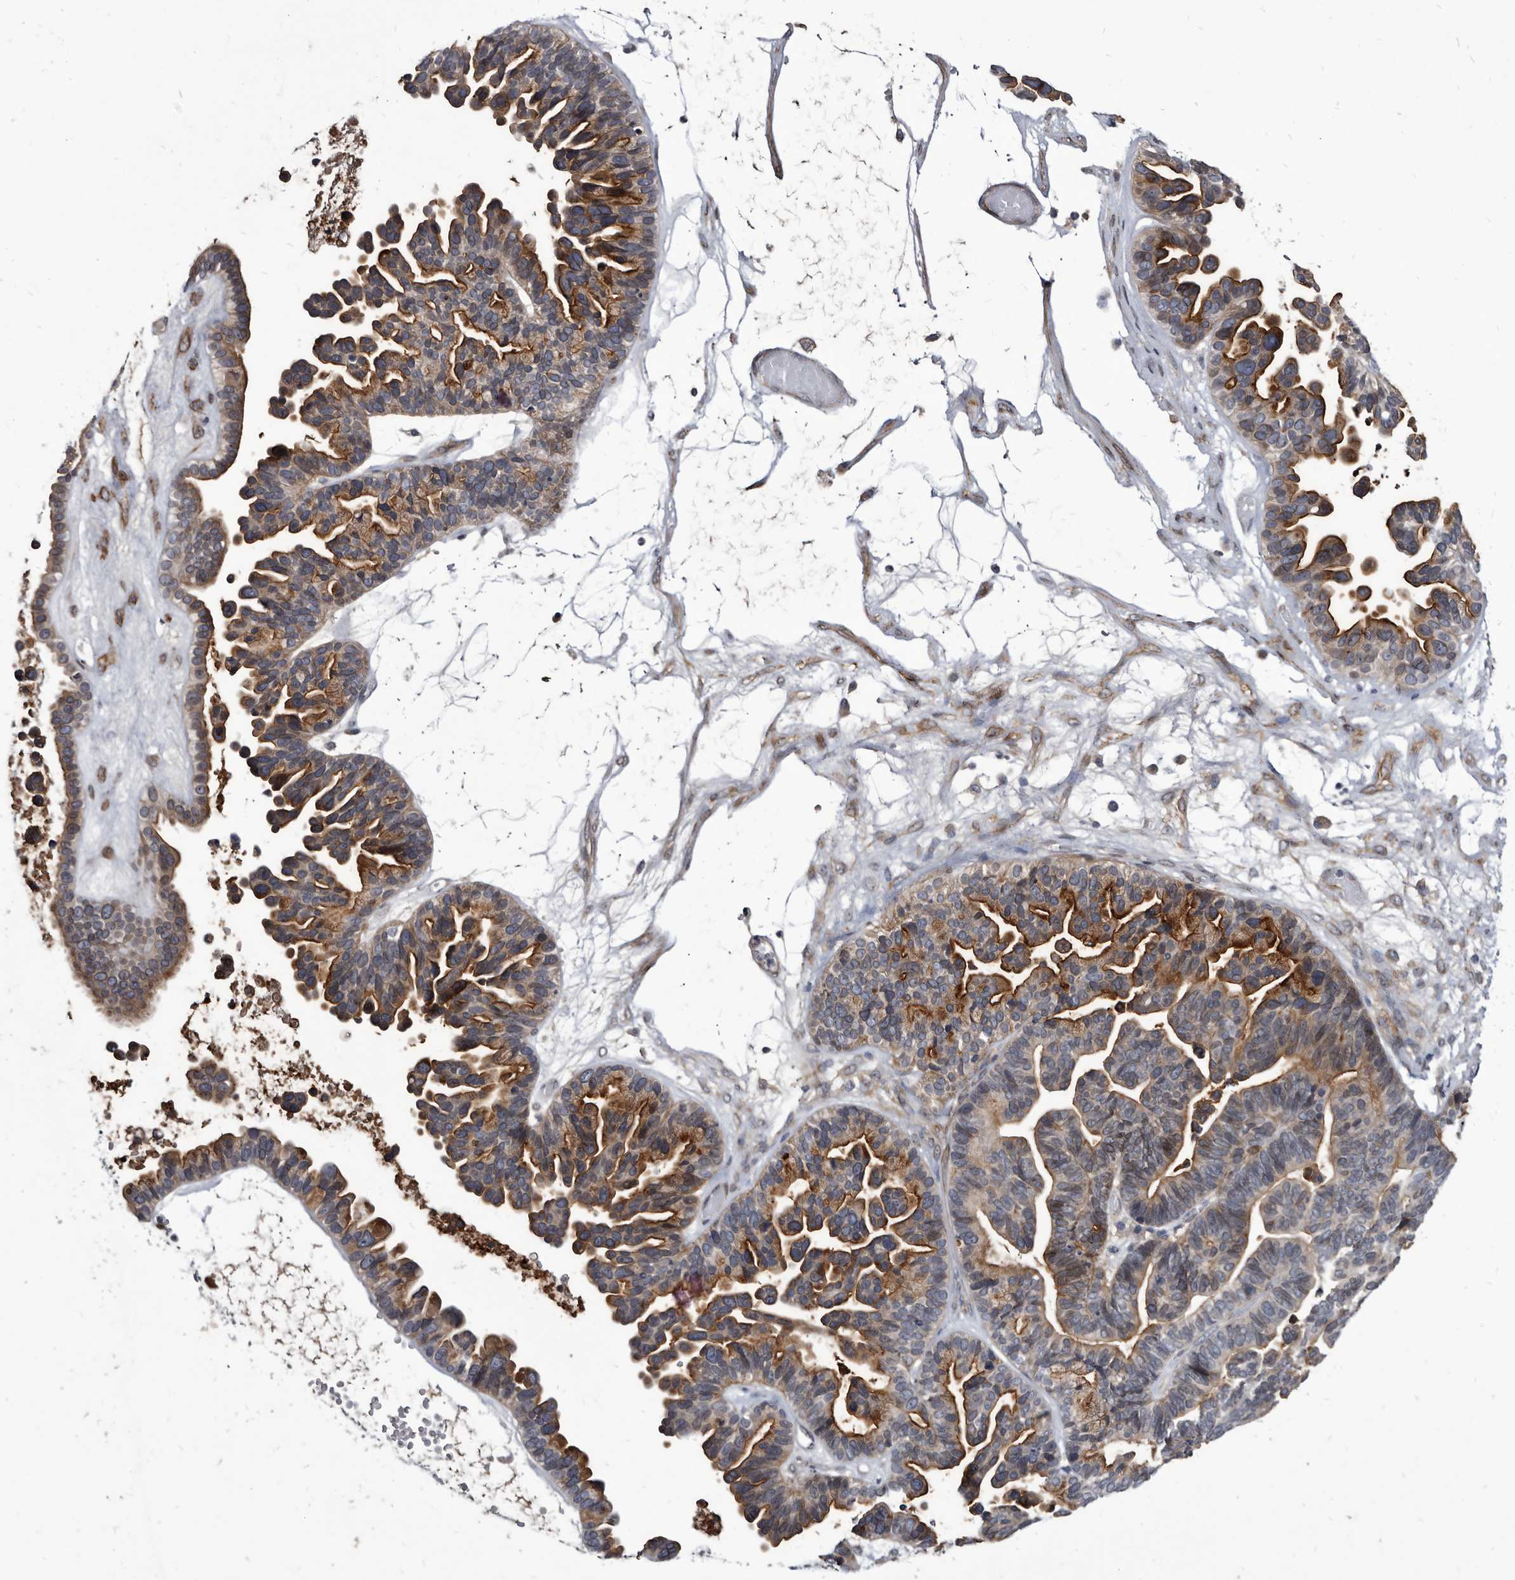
{"staining": {"intensity": "moderate", "quantity": "25%-75%", "location": "cytoplasmic/membranous"}, "tissue": "ovarian cancer", "cell_type": "Tumor cells", "image_type": "cancer", "snomed": [{"axis": "morphology", "description": "Cystadenocarcinoma, serous, NOS"}, {"axis": "topography", "description": "Ovary"}], "caption": "Ovarian cancer (serous cystadenocarcinoma) stained for a protein (brown) exhibits moderate cytoplasmic/membranous positive positivity in approximately 25%-75% of tumor cells.", "gene": "PROM1", "patient": {"sex": "female", "age": 56}}